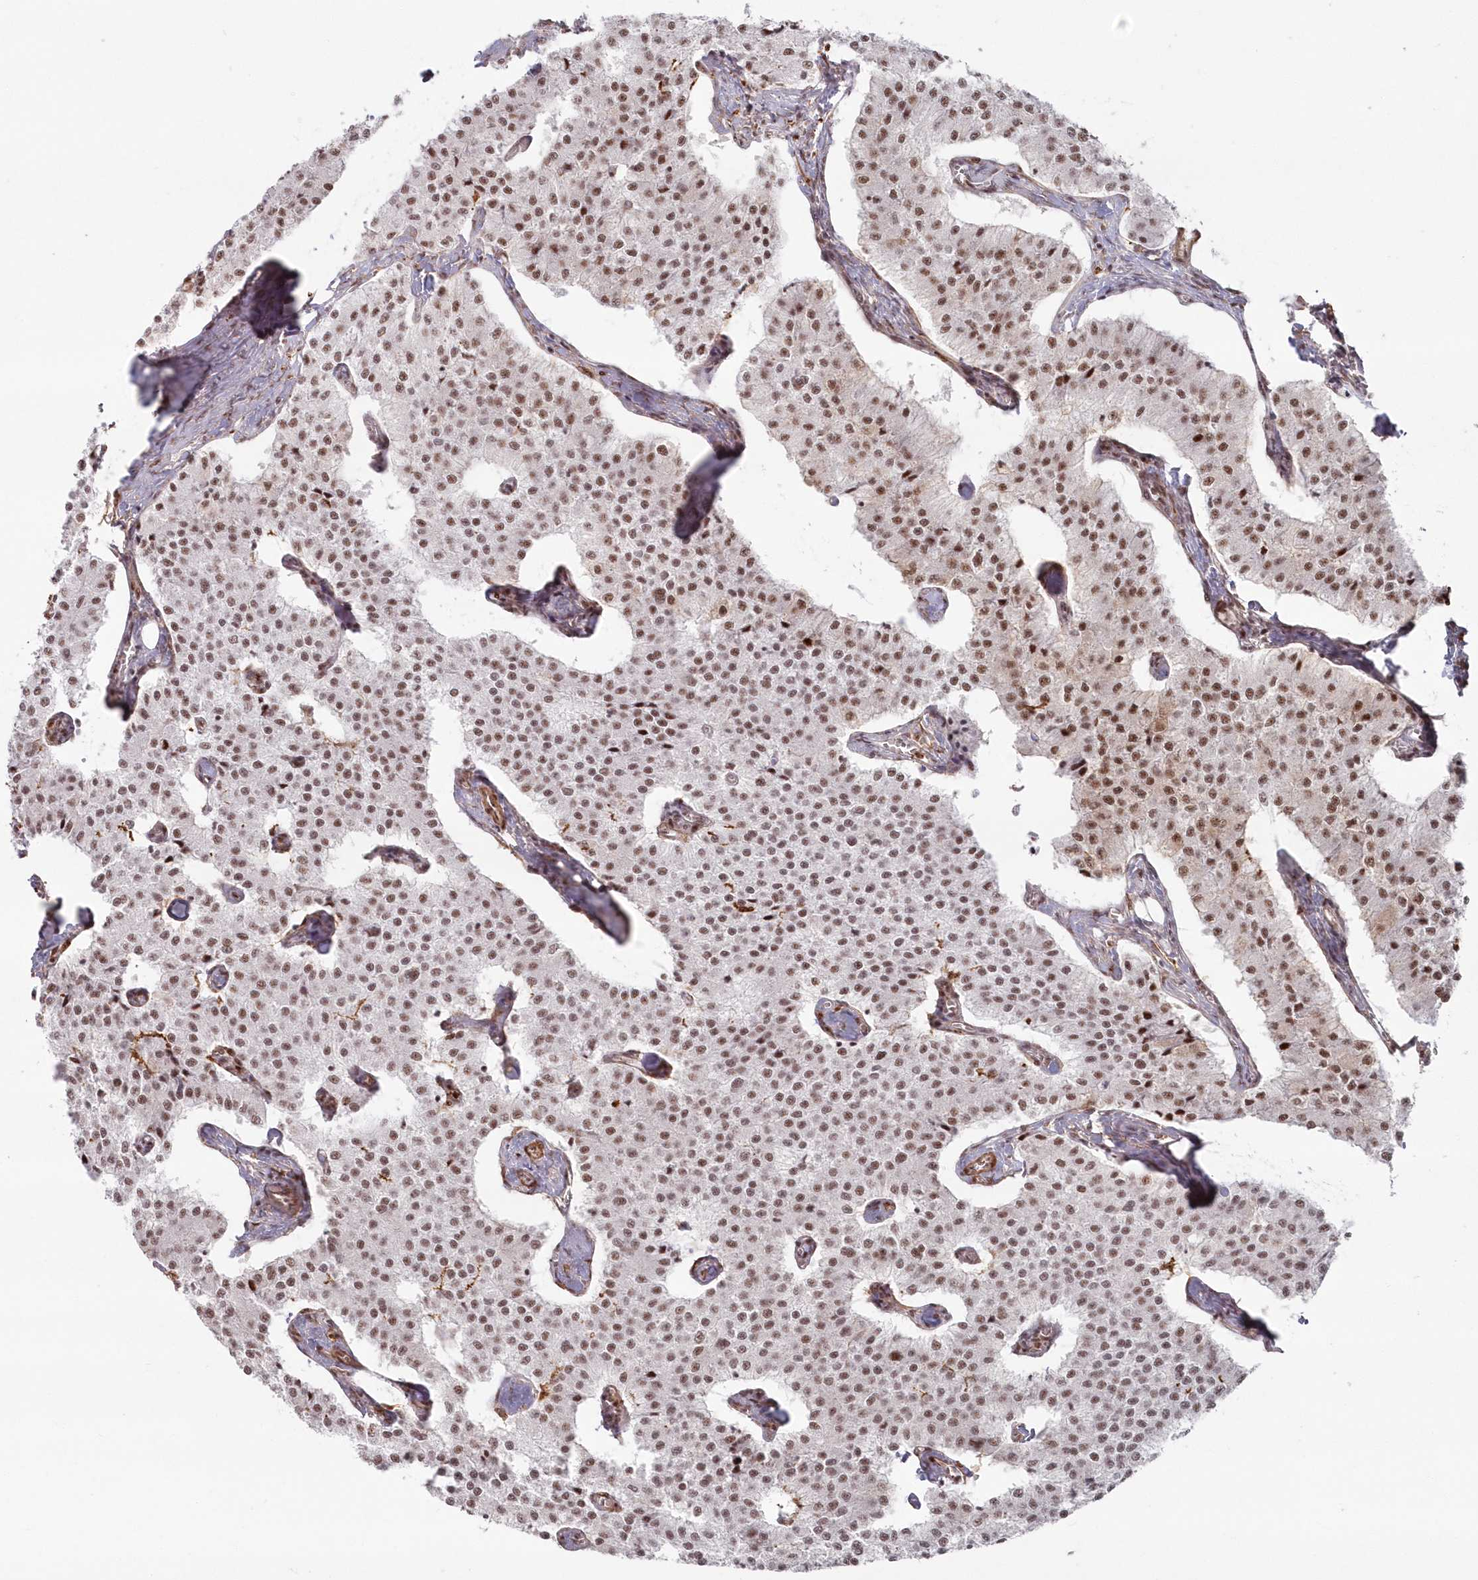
{"staining": {"intensity": "moderate", "quantity": ">75%", "location": "nuclear"}, "tissue": "carcinoid", "cell_type": "Tumor cells", "image_type": "cancer", "snomed": [{"axis": "morphology", "description": "Carcinoid, malignant, NOS"}, {"axis": "topography", "description": "Colon"}], "caption": "This micrograph demonstrates IHC staining of carcinoid, with medium moderate nuclear expression in approximately >75% of tumor cells.", "gene": "DDX46", "patient": {"sex": "female", "age": 52}}